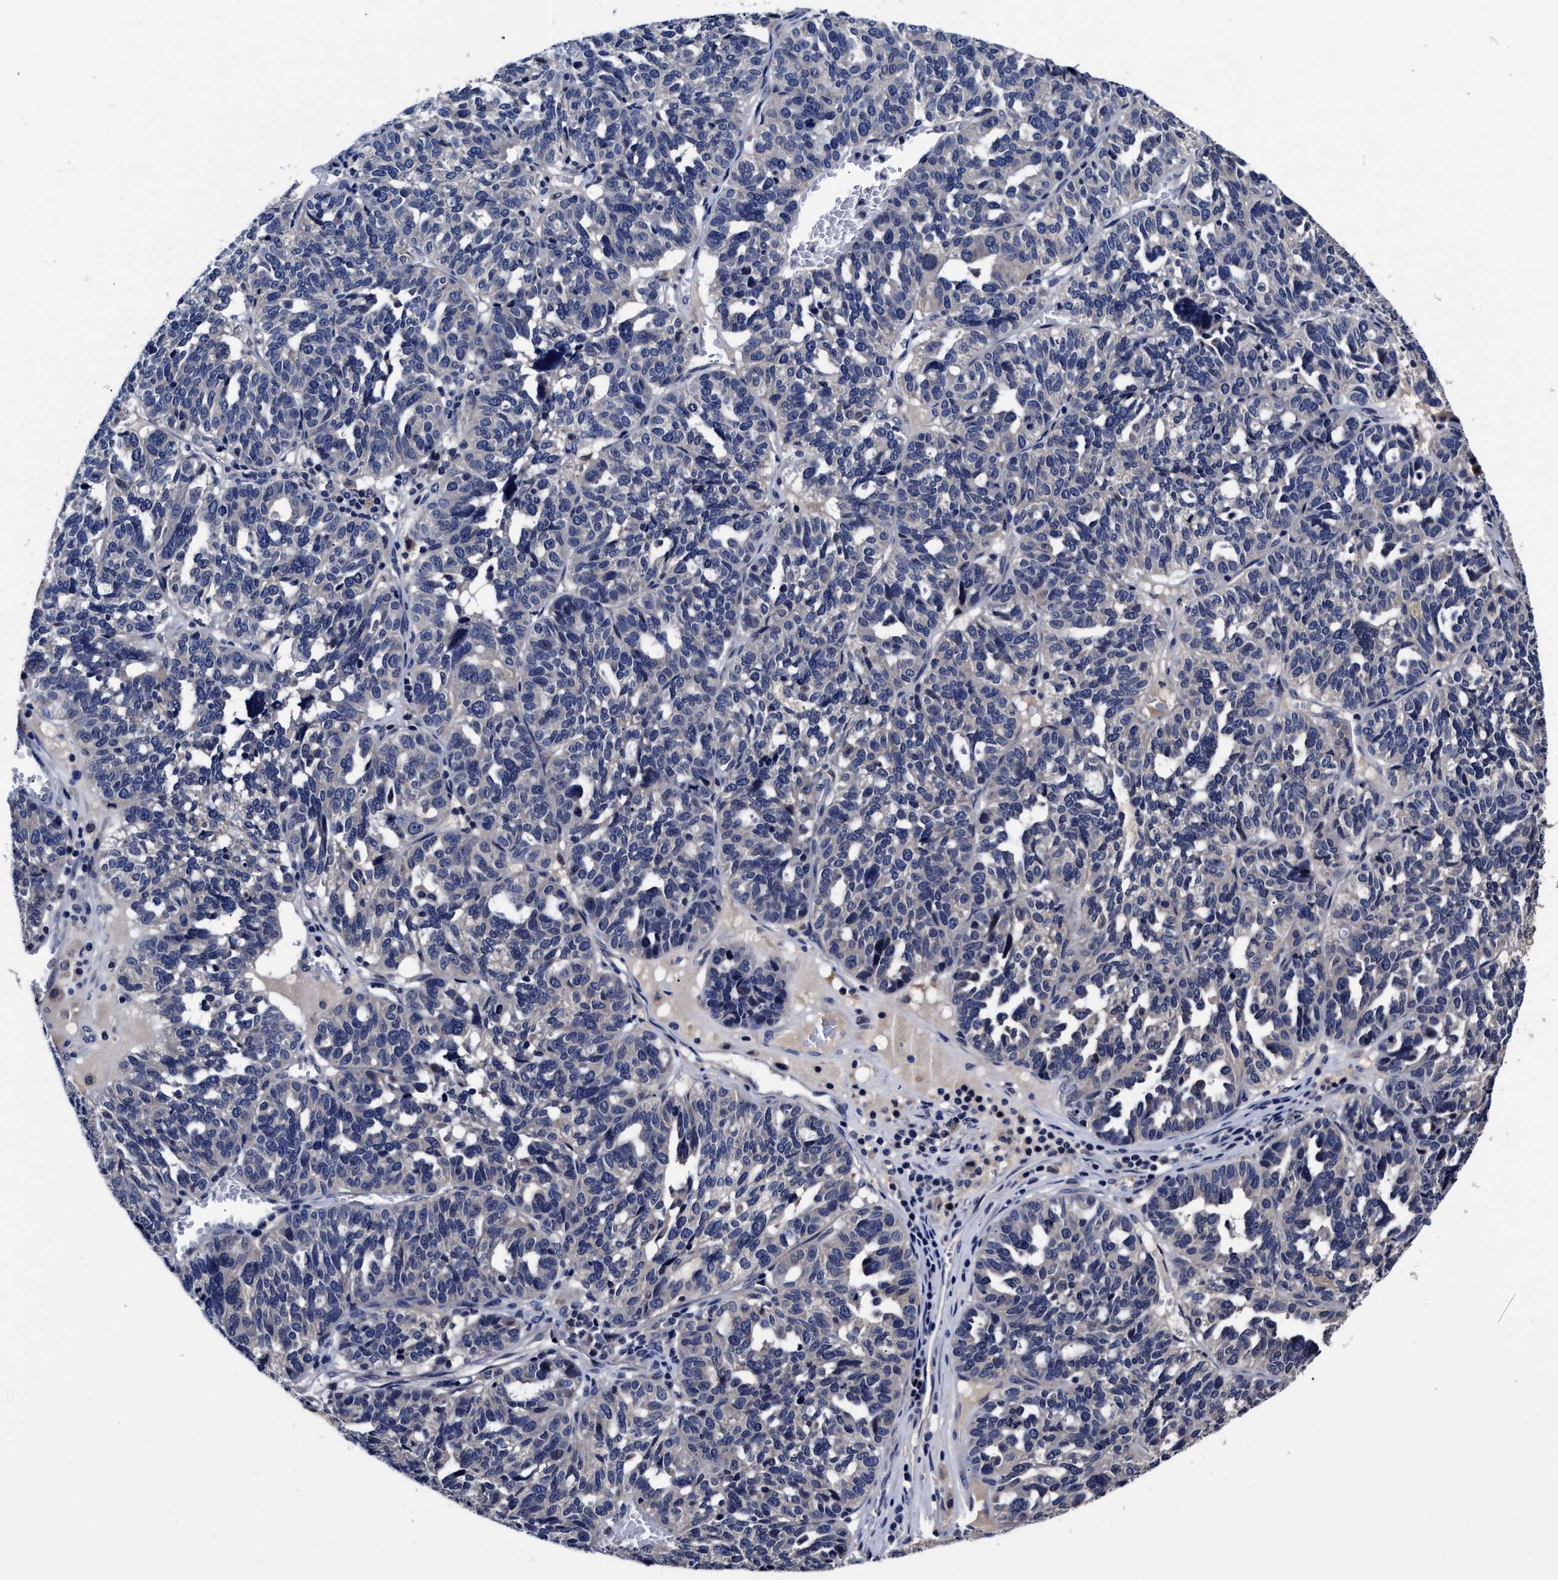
{"staining": {"intensity": "negative", "quantity": "none", "location": "none"}, "tissue": "ovarian cancer", "cell_type": "Tumor cells", "image_type": "cancer", "snomed": [{"axis": "morphology", "description": "Cystadenocarcinoma, serous, NOS"}, {"axis": "topography", "description": "Ovary"}], "caption": "Immunohistochemistry image of neoplastic tissue: human ovarian cancer (serous cystadenocarcinoma) stained with DAB (3,3'-diaminobenzidine) demonstrates no significant protein staining in tumor cells.", "gene": "SOCS5", "patient": {"sex": "female", "age": 59}}